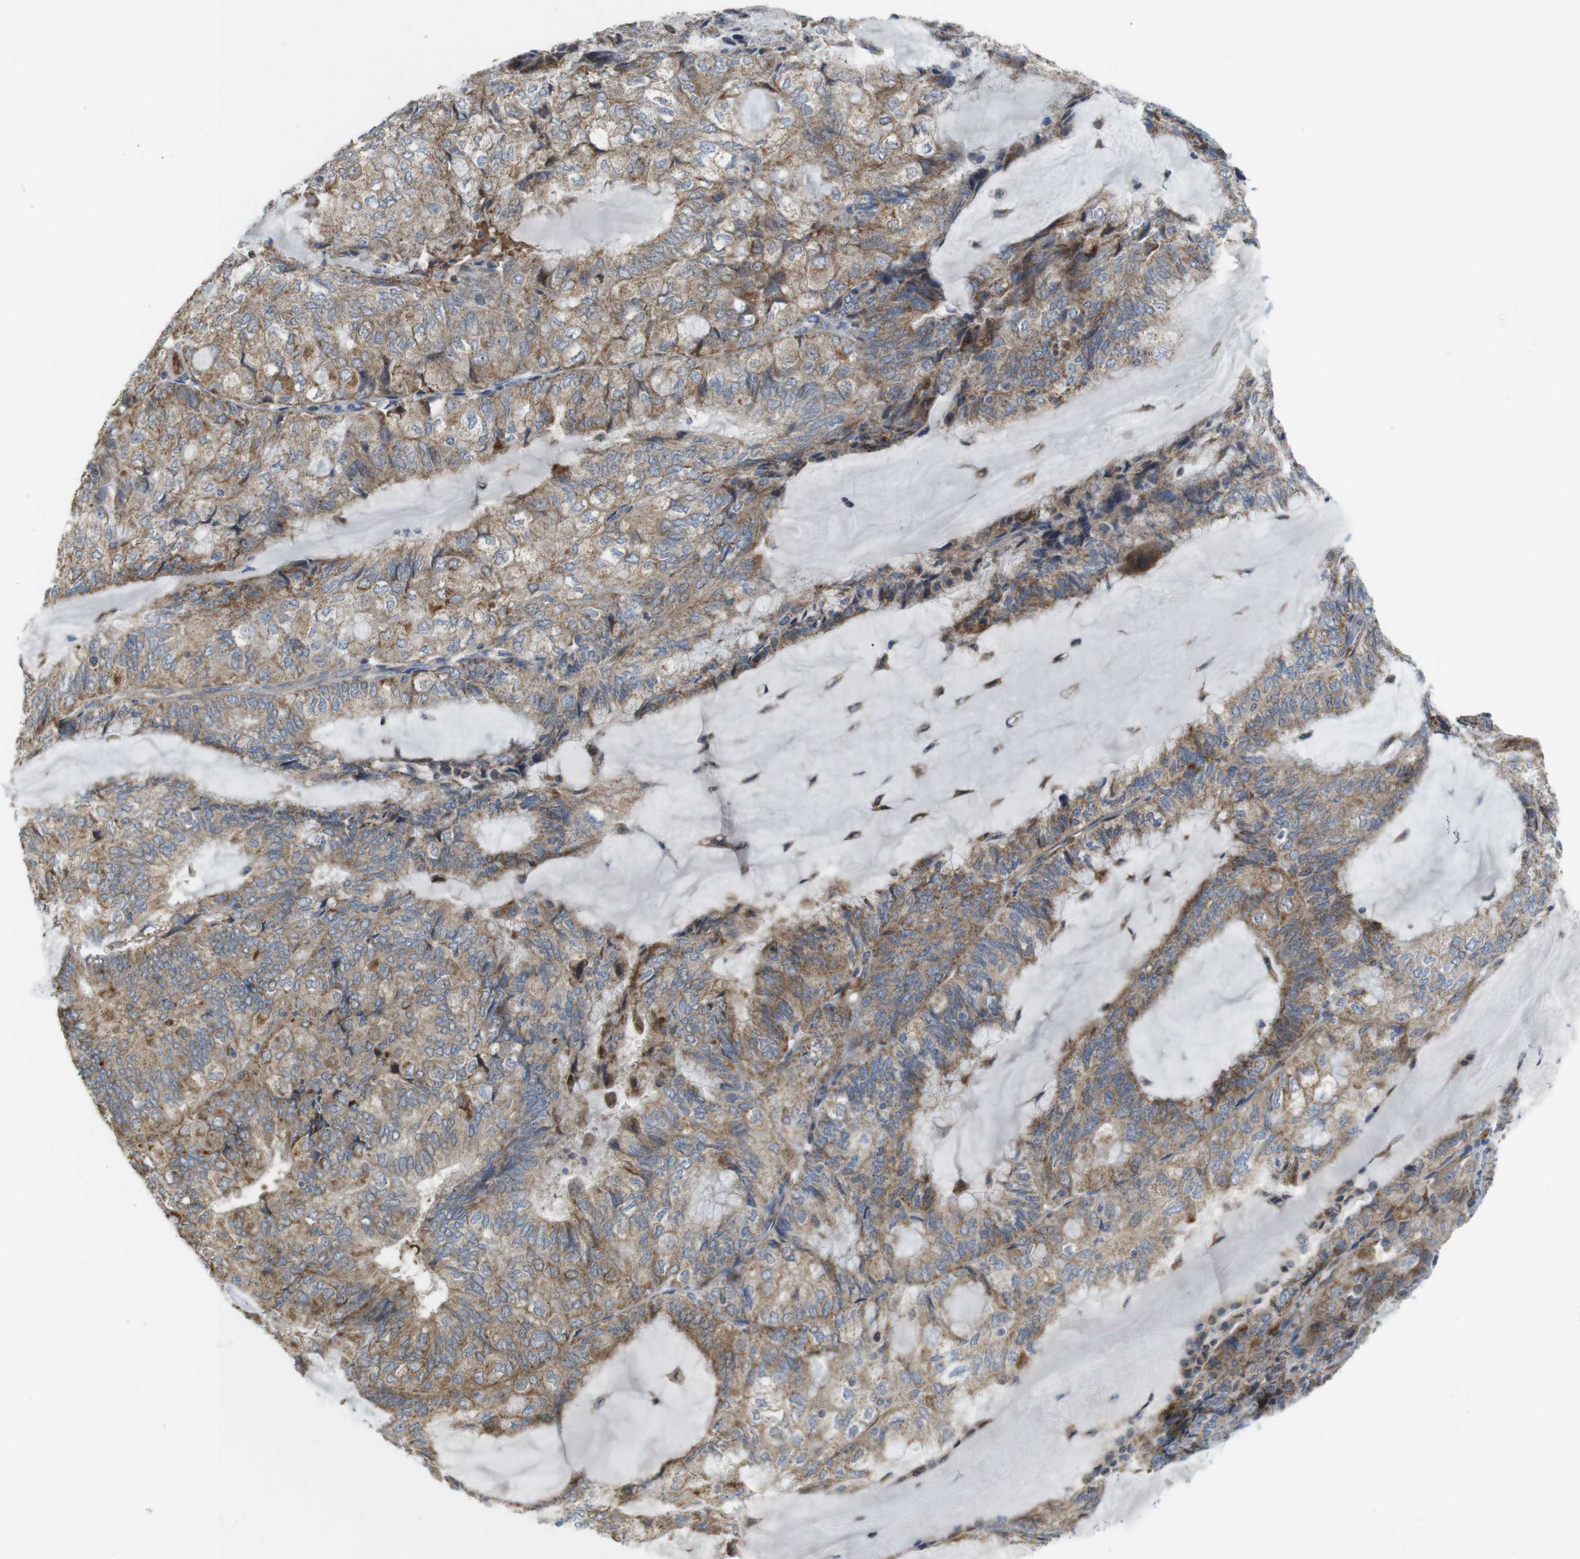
{"staining": {"intensity": "moderate", "quantity": ">75%", "location": "cytoplasmic/membranous"}, "tissue": "endometrial cancer", "cell_type": "Tumor cells", "image_type": "cancer", "snomed": [{"axis": "morphology", "description": "Adenocarcinoma, NOS"}, {"axis": "topography", "description": "Endometrium"}], "caption": "This image demonstrates adenocarcinoma (endometrial) stained with IHC to label a protein in brown. The cytoplasmic/membranous of tumor cells show moderate positivity for the protein. Nuclei are counter-stained blue.", "gene": "MARCHF1", "patient": {"sex": "female", "age": 81}}